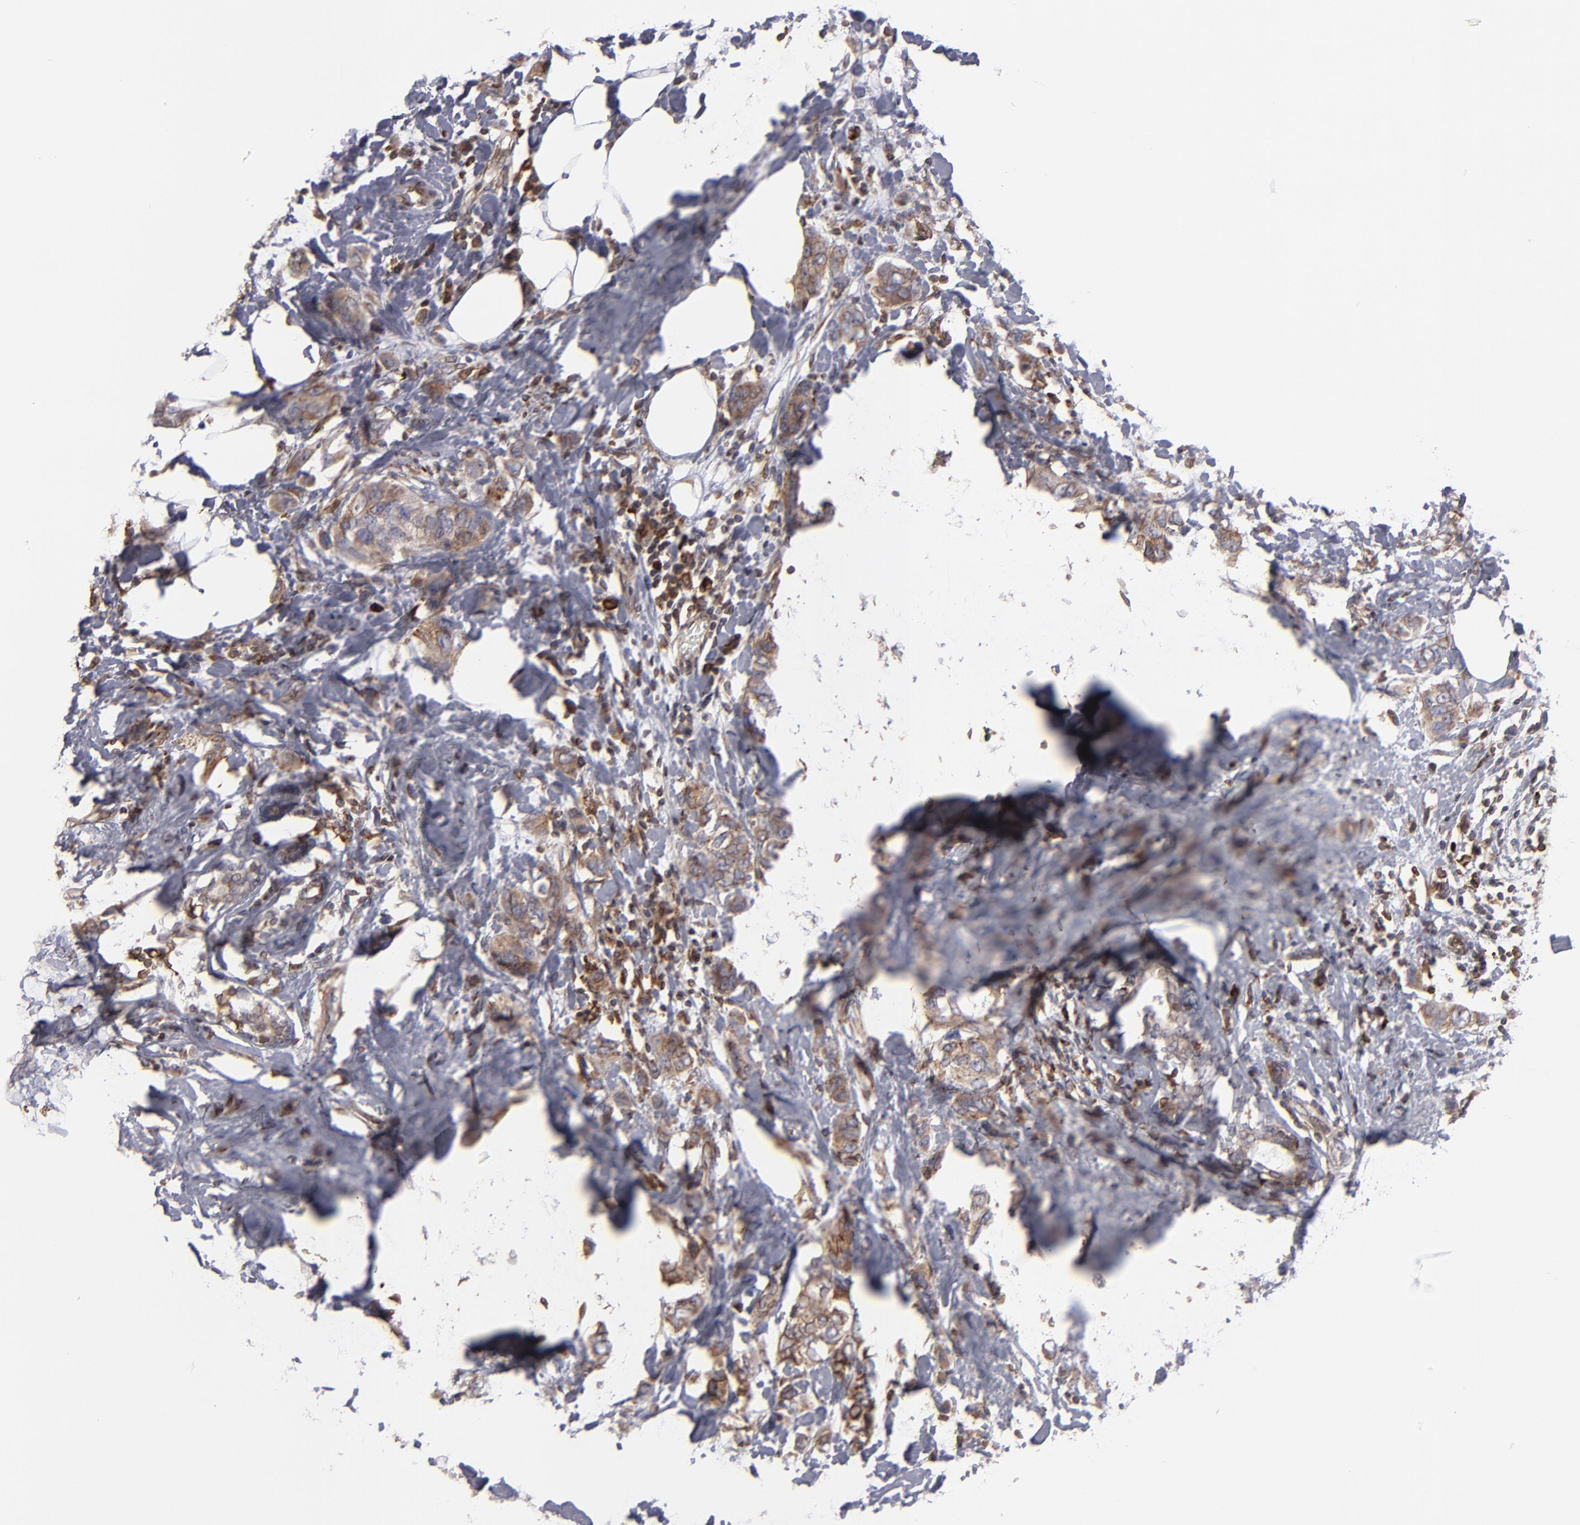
{"staining": {"intensity": "moderate", "quantity": ">75%", "location": "cytoplasmic/membranous"}, "tissue": "breast cancer", "cell_type": "Tumor cells", "image_type": "cancer", "snomed": [{"axis": "morphology", "description": "Normal tissue, NOS"}, {"axis": "morphology", "description": "Duct carcinoma"}, {"axis": "topography", "description": "Breast"}], "caption": "Moderate cytoplasmic/membranous staining is present in about >75% of tumor cells in breast cancer (intraductal carcinoma).", "gene": "TMX1", "patient": {"sex": "female", "age": 50}}